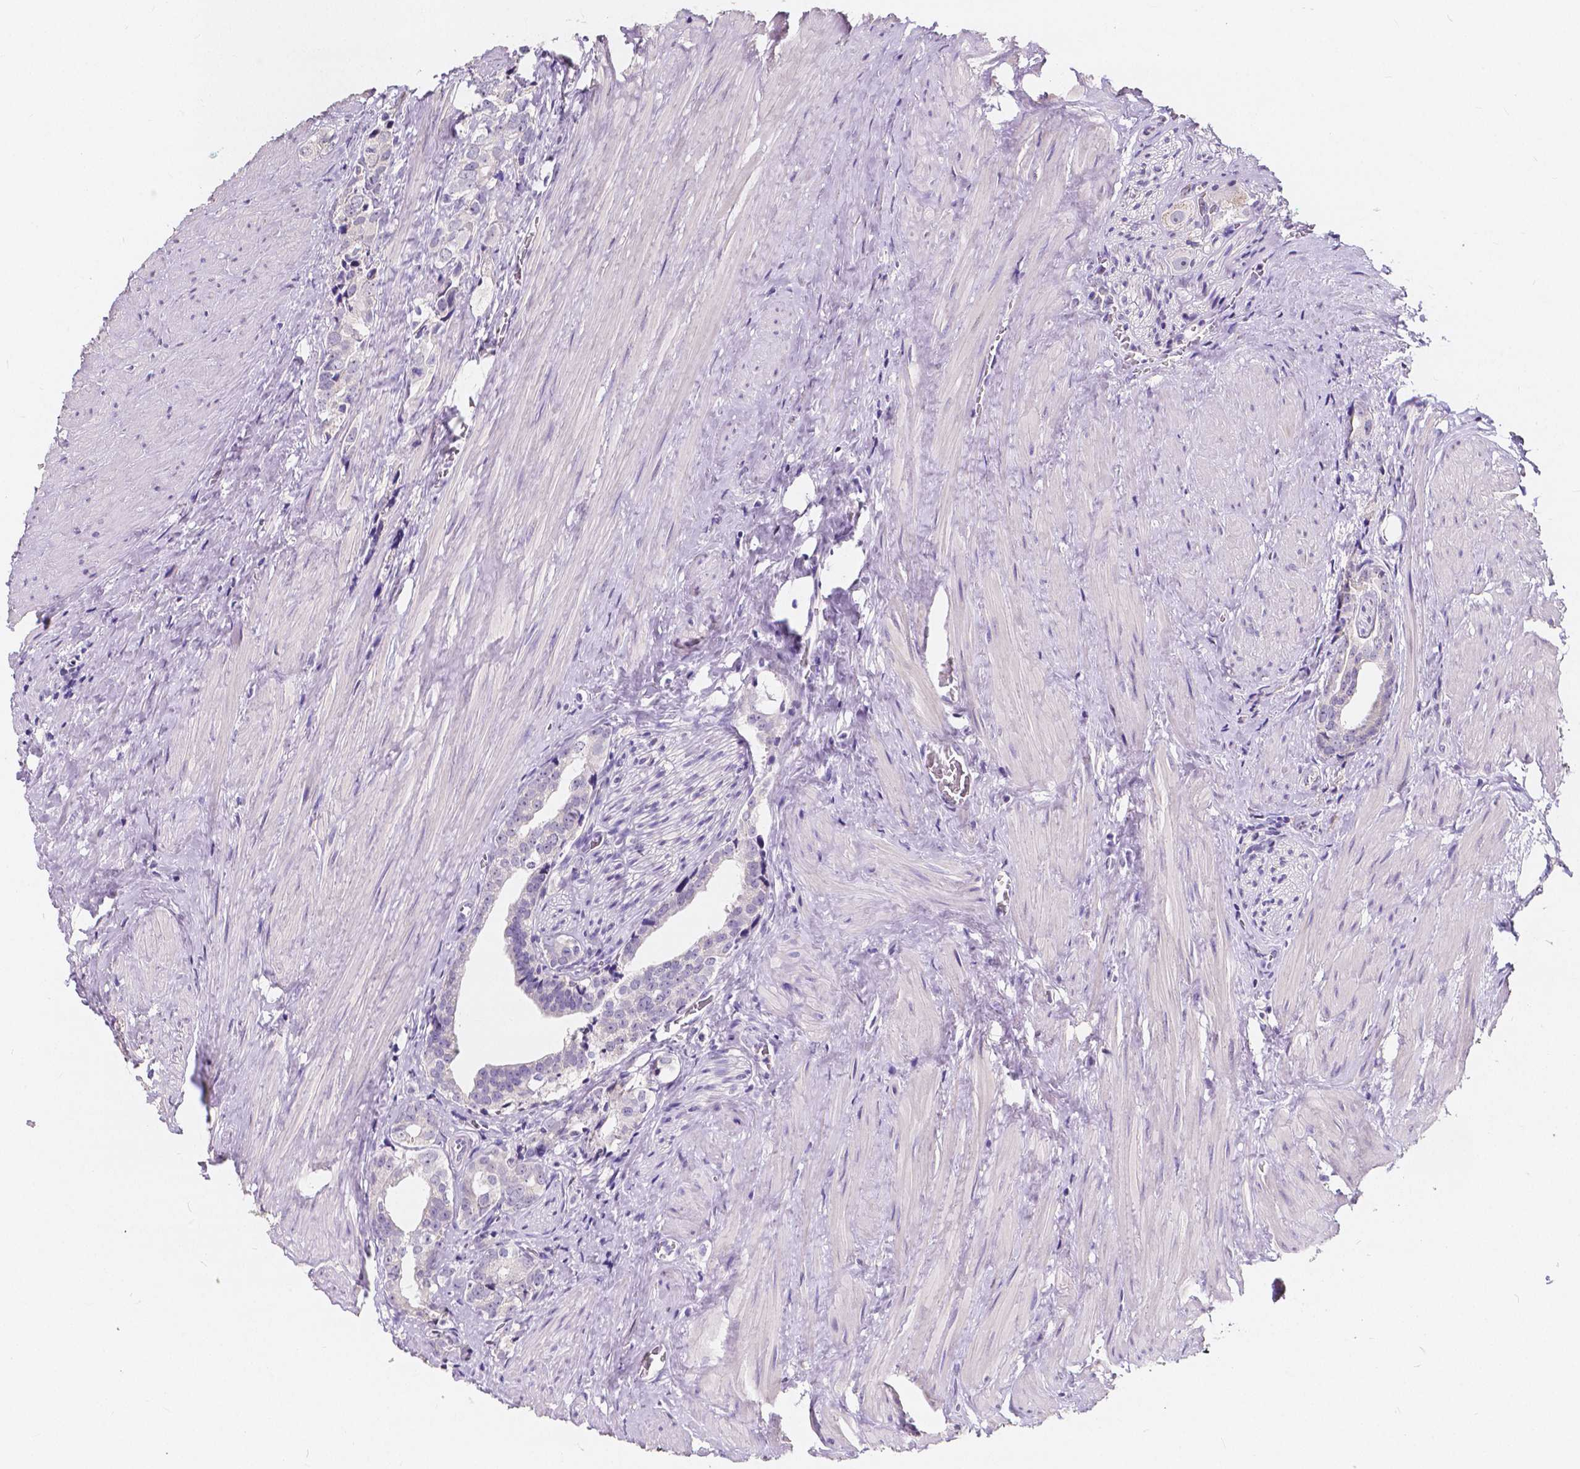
{"staining": {"intensity": "negative", "quantity": "none", "location": "none"}, "tissue": "prostate cancer", "cell_type": "Tumor cells", "image_type": "cancer", "snomed": [{"axis": "morphology", "description": "Adenocarcinoma, NOS"}, {"axis": "topography", "description": "Prostate and seminal vesicle, NOS"}], "caption": "Prostate cancer was stained to show a protein in brown. There is no significant staining in tumor cells. (Brightfield microscopy of DAB (3,3'-diaminobenzidine) immunohistochemistry at high magnification).", "gene": "ACP5", "patient": {"sex": "male", "age": 63}}